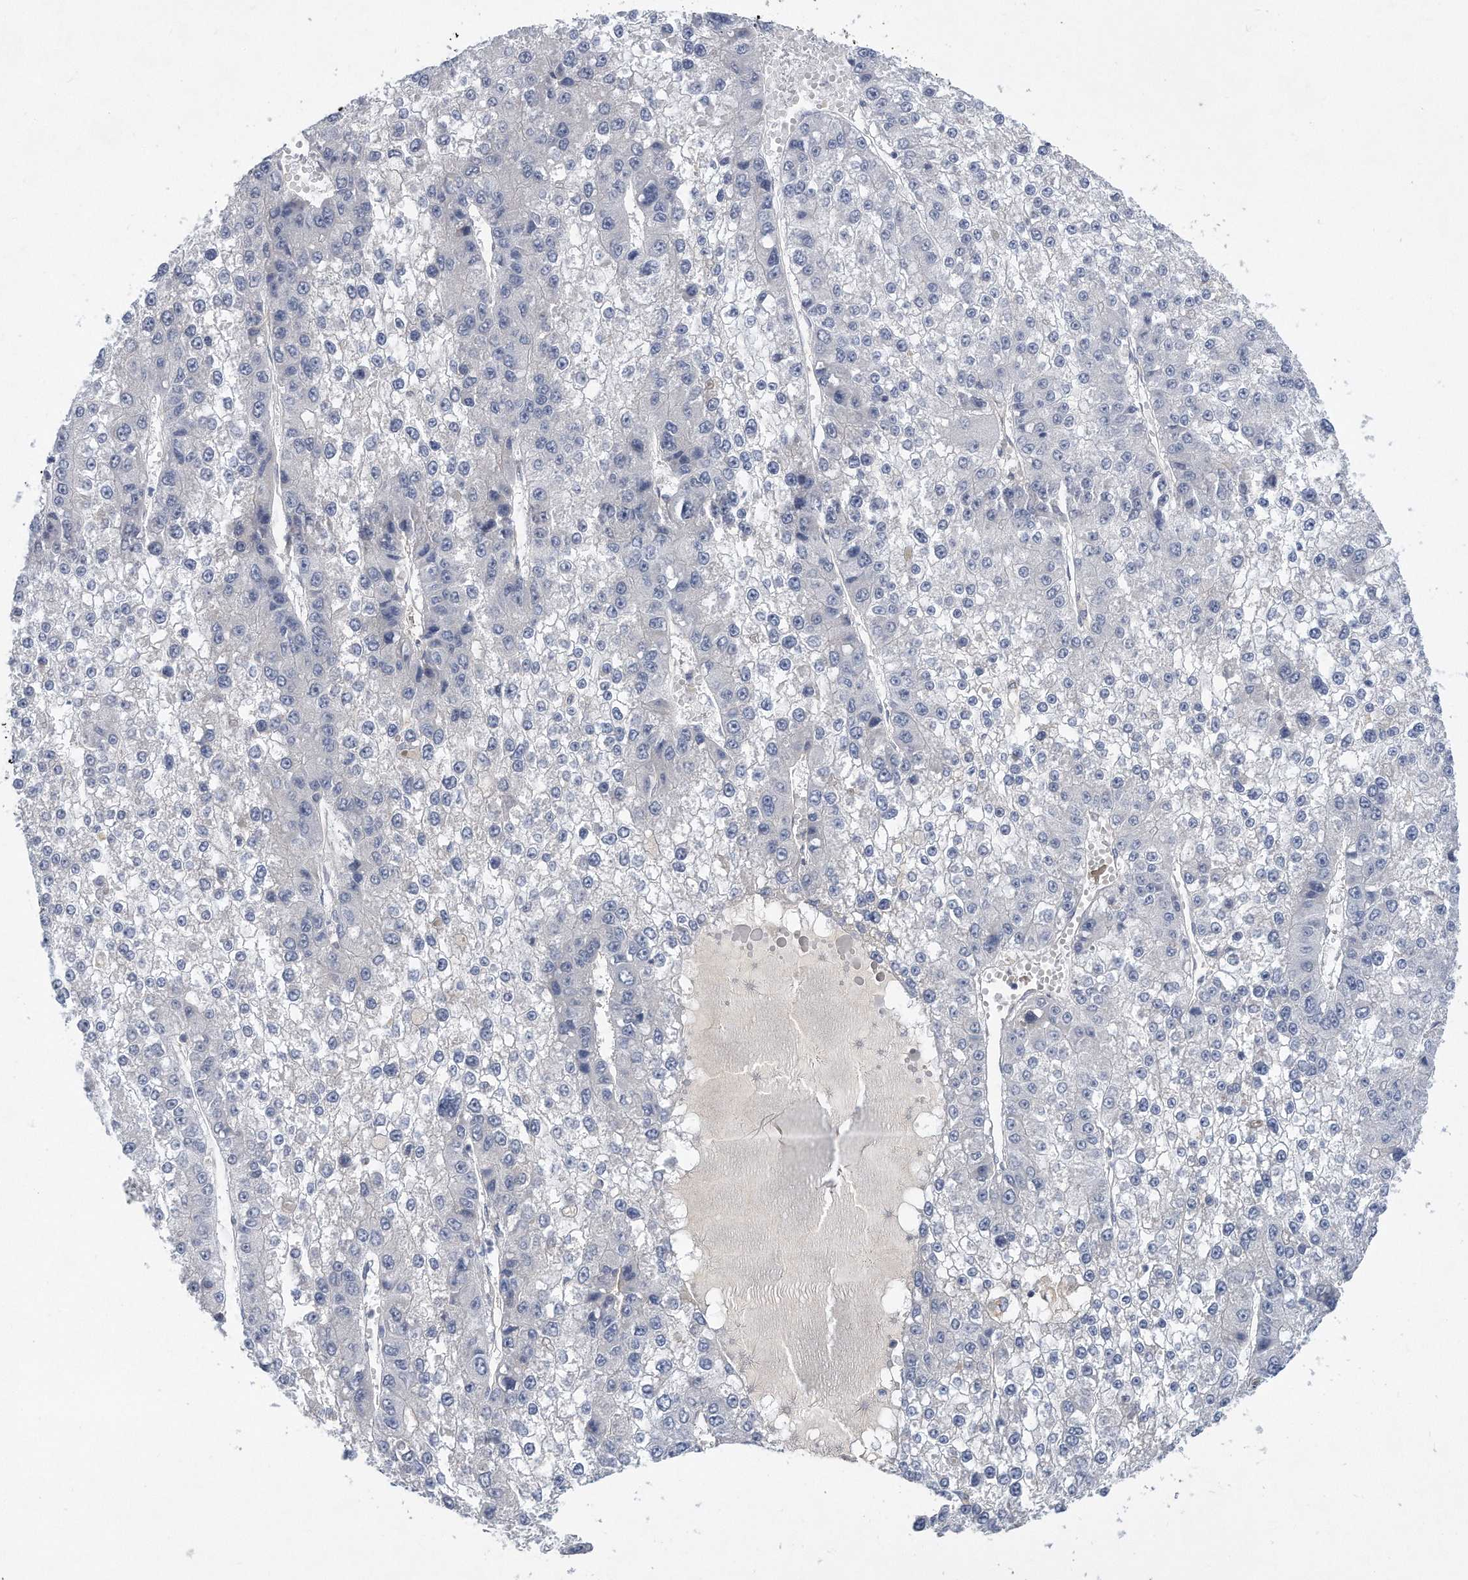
{"staining": {"intensity": "negative", "quantity": "none", "location": "none"}, "tissue": "liver cancer", "cell_type": "Tumor cells", "image_type": "cancer", "snomed": [{"axis": "morphology", "description": "Carcinoma, Hepatocellular, NOS"}, {"axis": "topography", "description": "Liver"}], "caption": "This is an IHC histopathology image of liver hepatocellular carcinoma. There is no positivity in tumor cells.", "gene": "TP53INP1", "patient": {"sex": "female", "age": 73}}